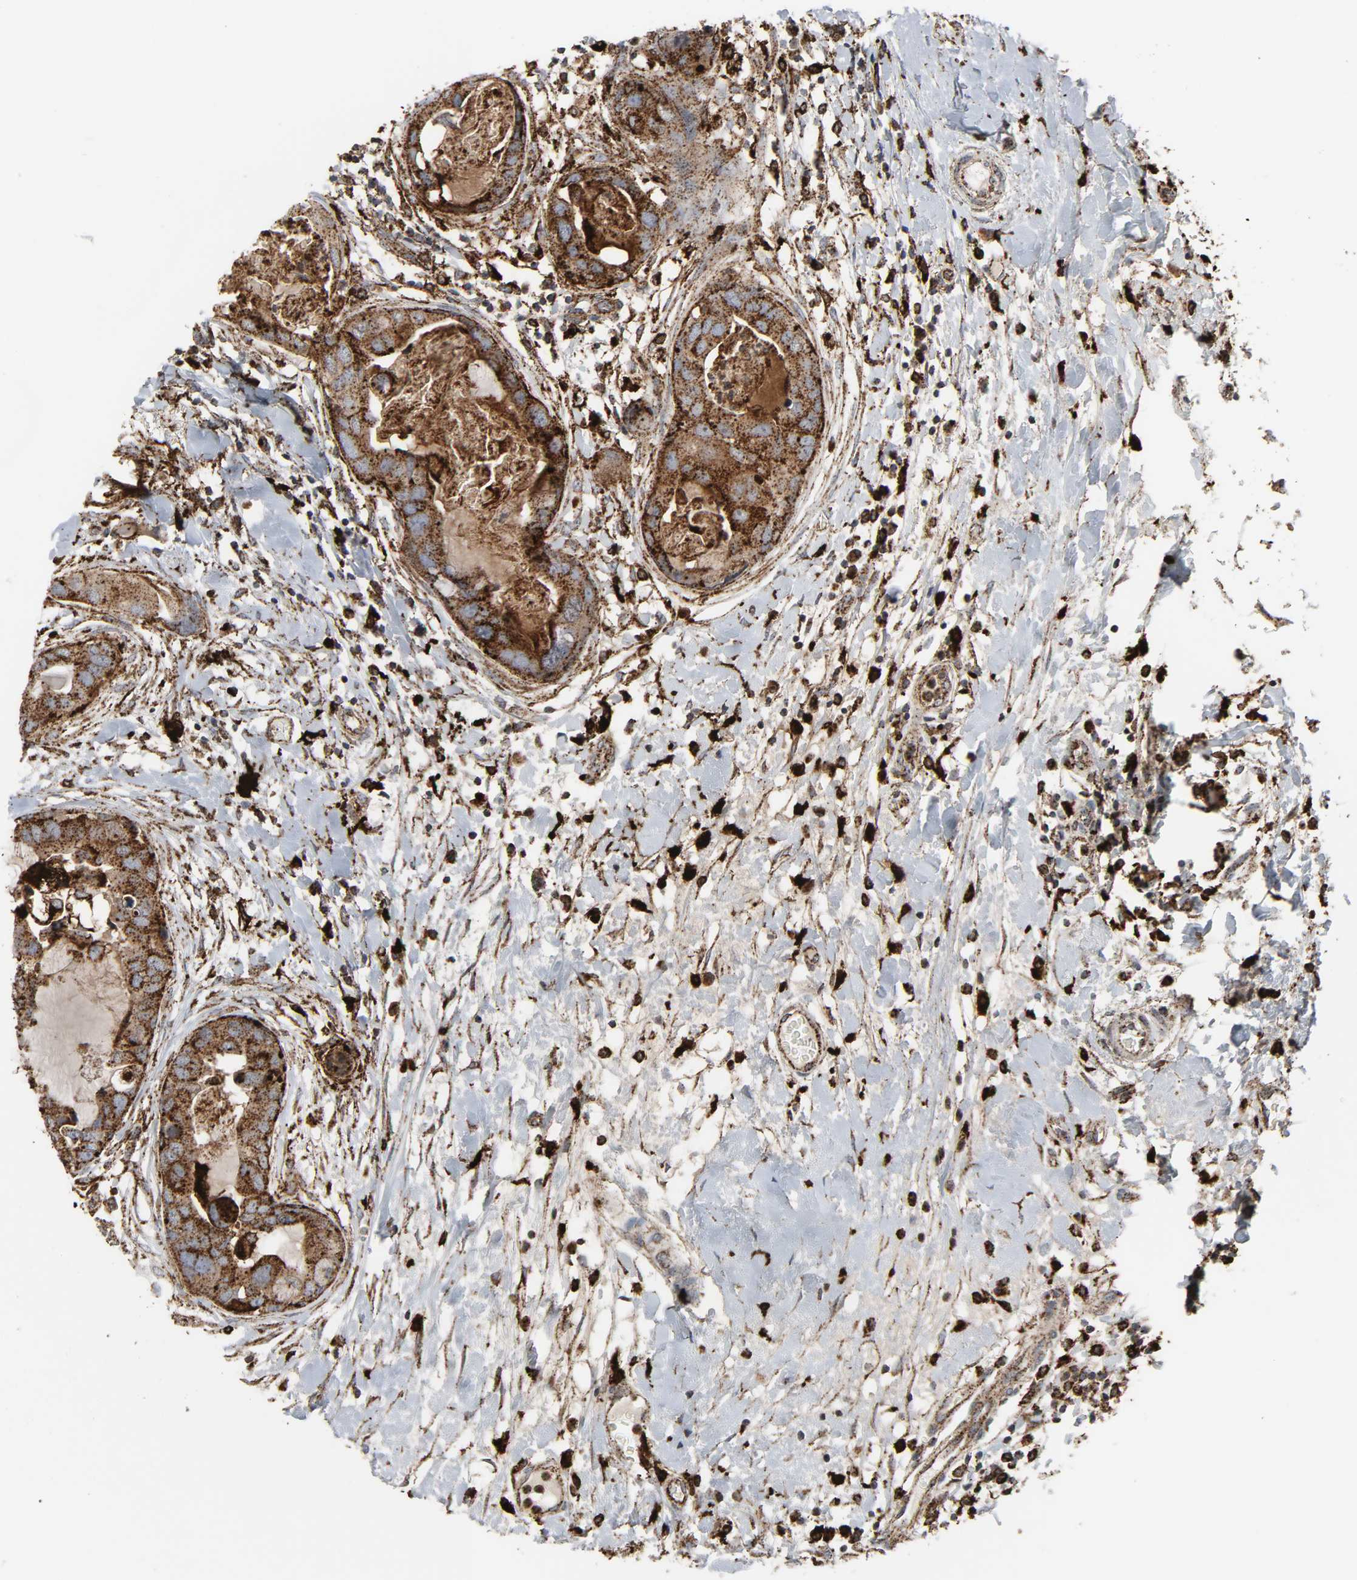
{"staining": {"intensity": "strong", "quantity": ">75%", "location": "cytoplasmic/membranous"}, "tissue": "breast cancer", "cell_type": "Tumor cells", "image_type": "cancer", "snomed": [{"axis": "morphology", "description": "Duct carcinoma"}, {"axis": "topography", "description": "Breast"}], "caption": "Brown immunohistochemical staining in breast intraductal carcinoma demonstrates strong cytoplasmic/membranous expression in approximately >75% of tumor cells. The protein is stained brown, and the nuclei are stained in blue (DAB (3,3'-diaminobenzidine) IHC with brightfield microscopy, high magnification).", "gene": "PSAP", "patient": {"sex": "female", "age": 40}}